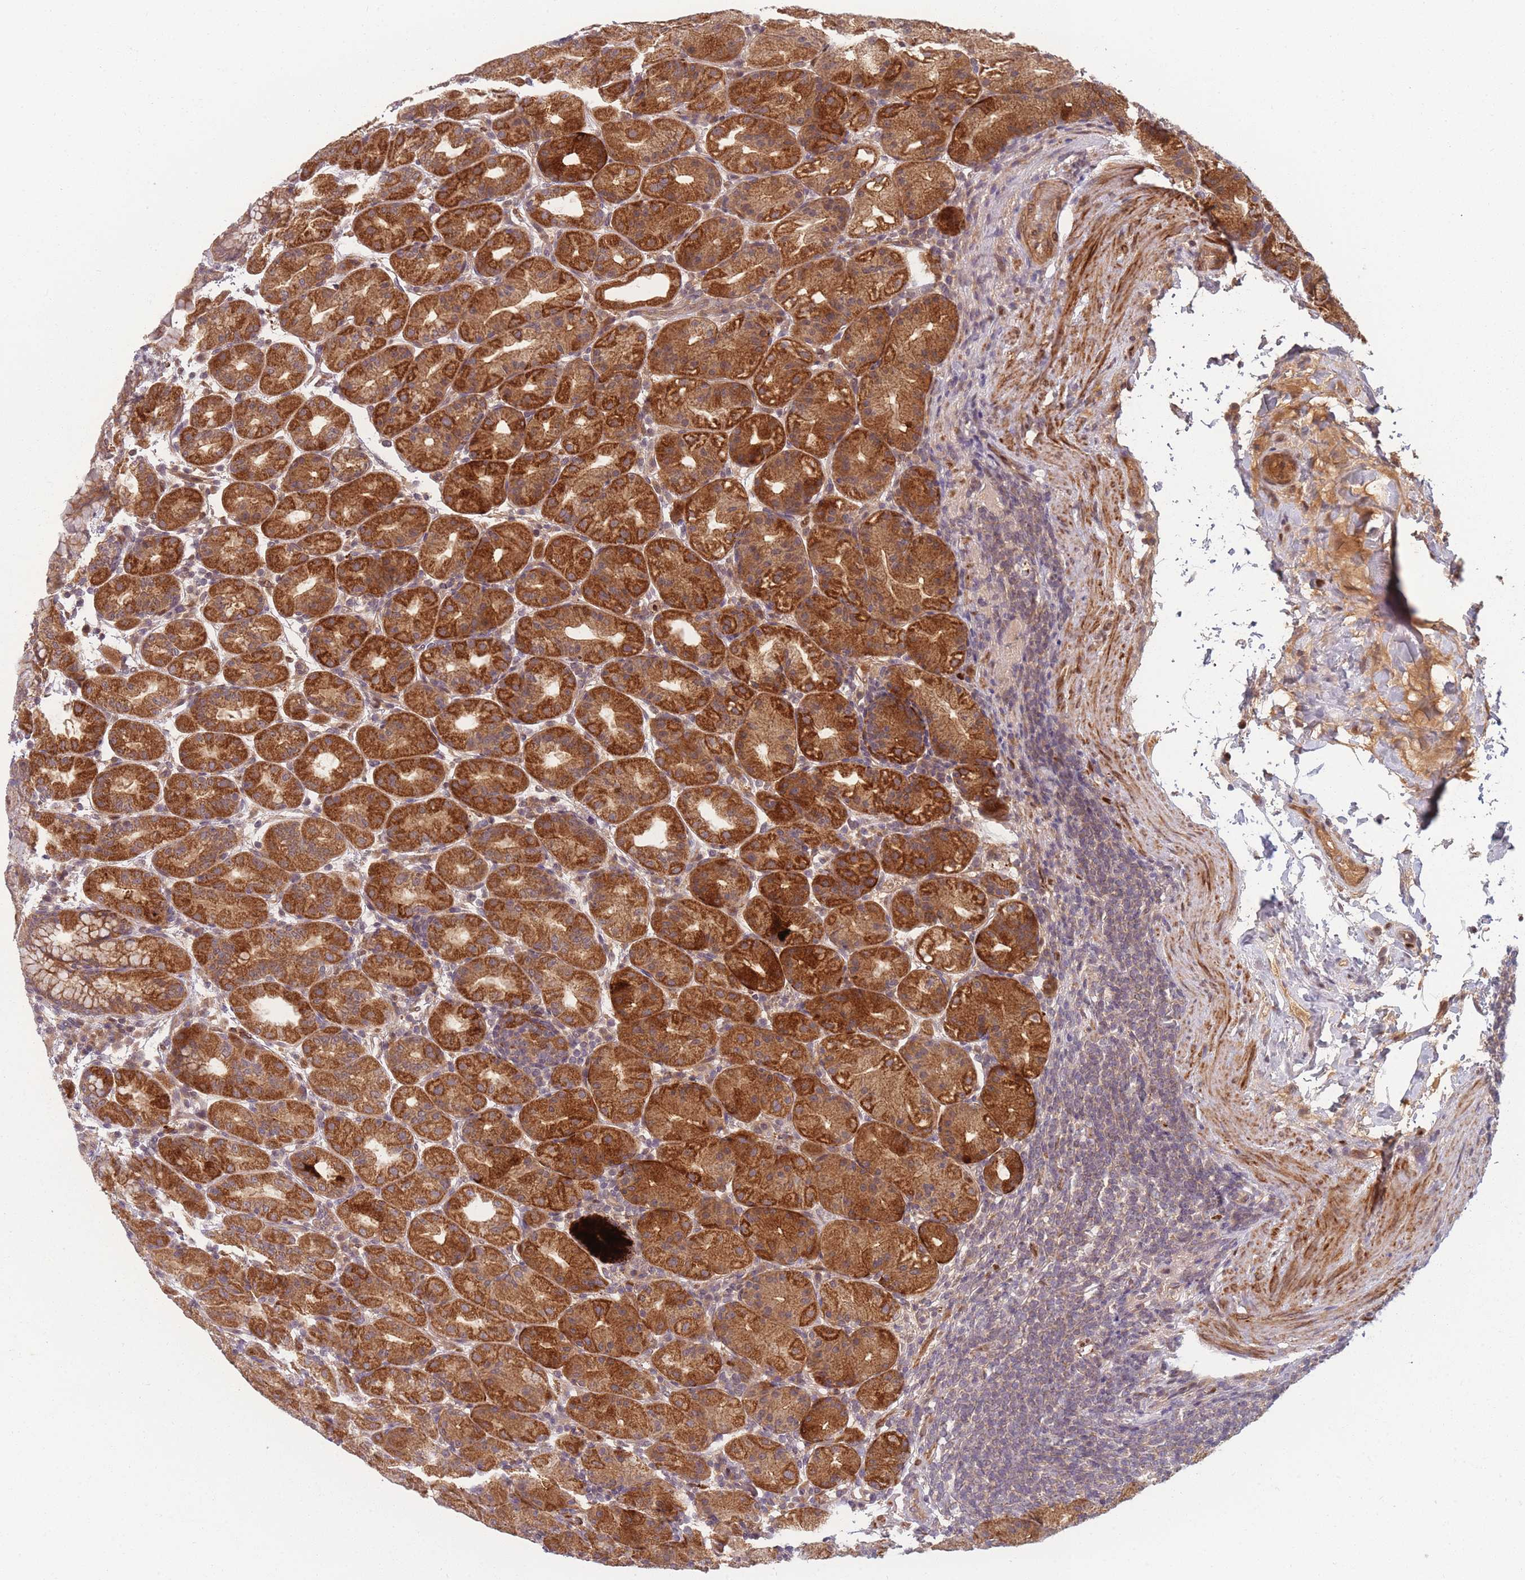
{"staining": {"intensity": "strong", "quantity": ">75%", "location": "cytoplasmic/membranous"}, "tissue": "stomach", "cell_type": "Glandular cells", "image_type": "normal", "snomed": [{"axis": "morphology", "description": "Normal tissue, NOS"}, {"axis": "topography", "description": "Stomach"}], "caption": "Glandular cells reveal high levels of strong cytoplasmic/membranous positivity in approximately >75% of cells in unremarkable stomach. The protein of interest is shown in brown color, while the nuclei are stained blue.", "gene": "FAM153A", "patient": {"sex": "female", "age": 79}}